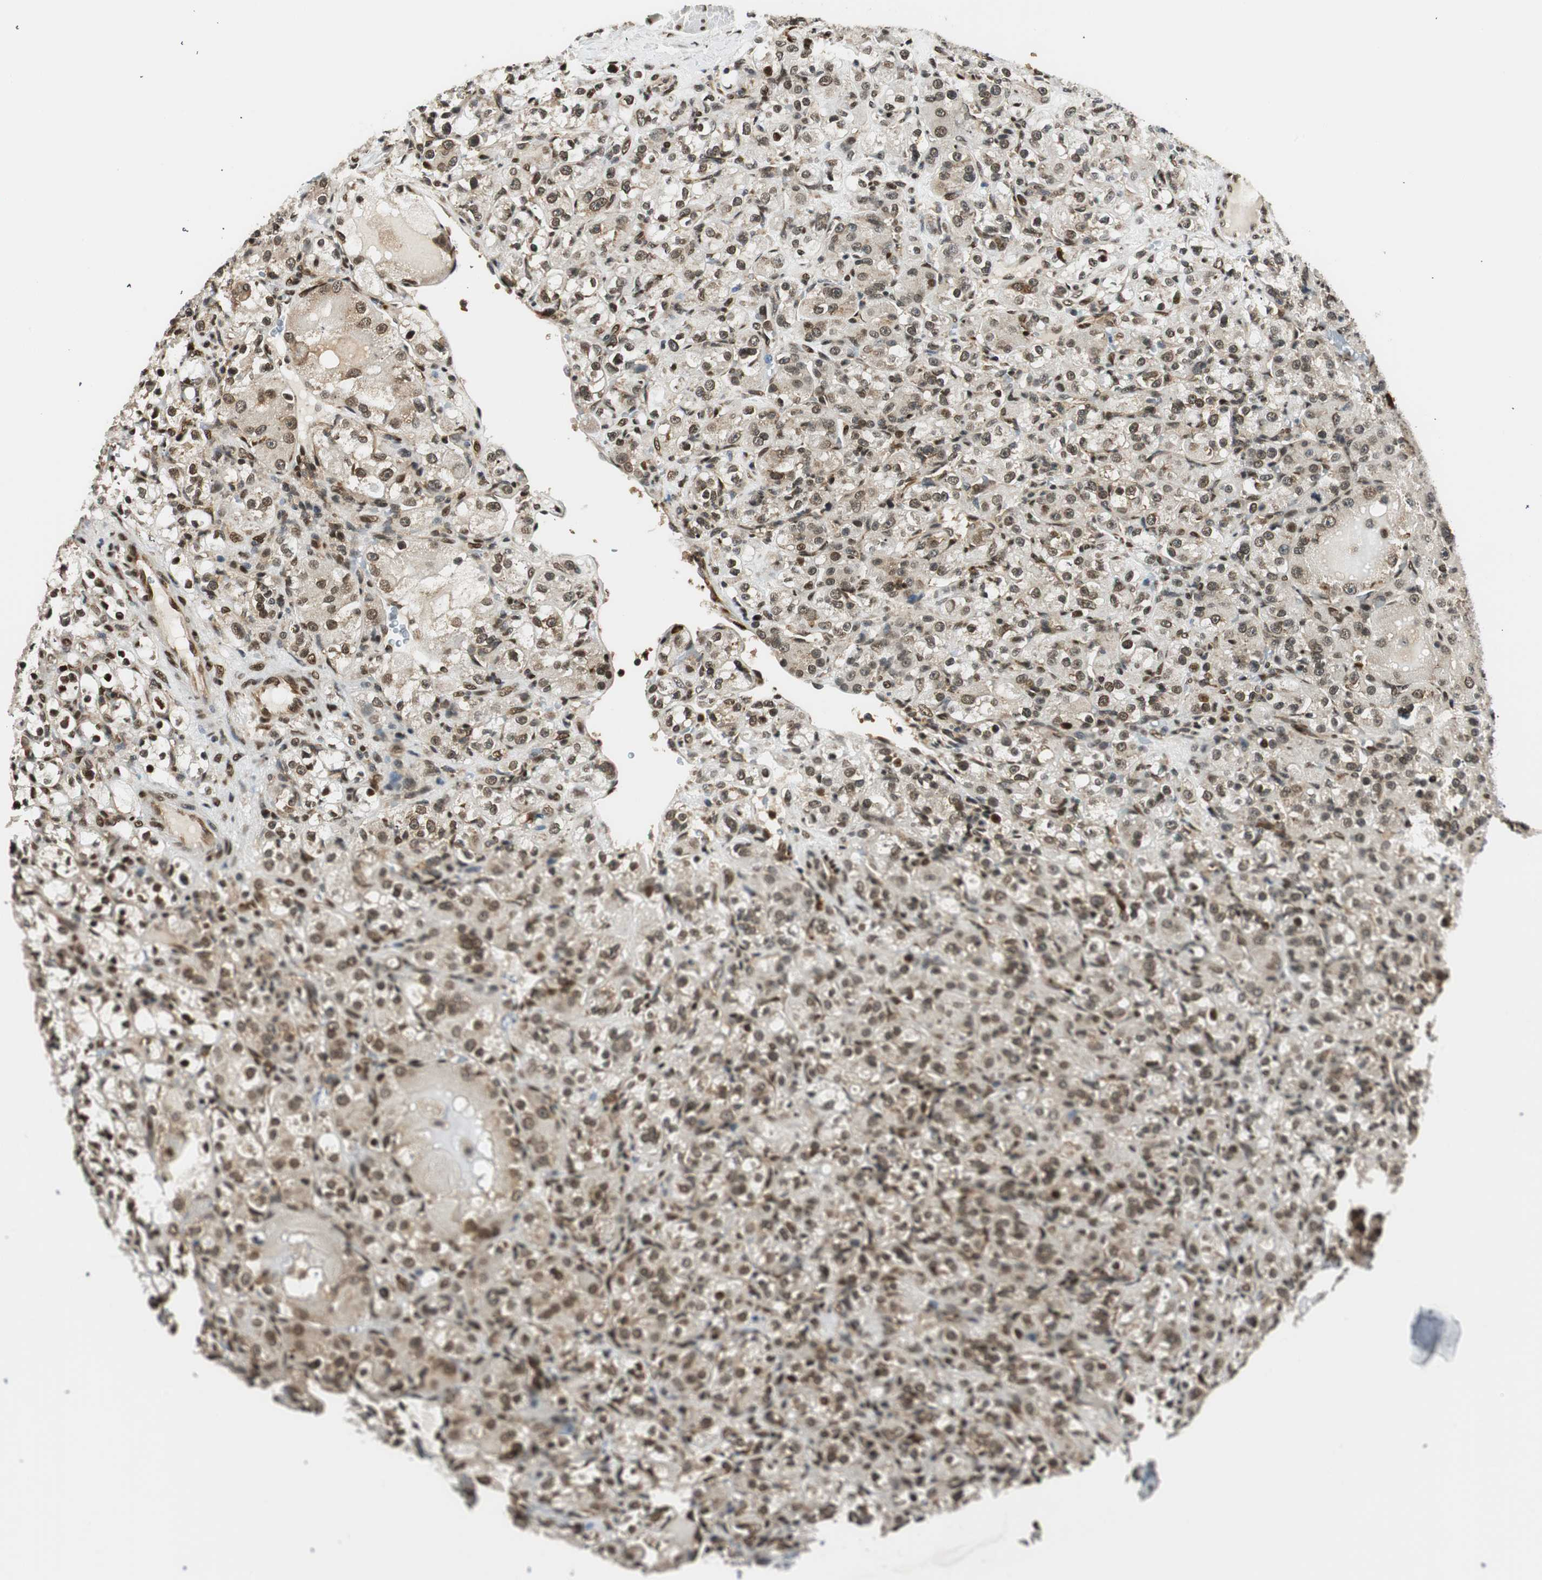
{"staining": {"intensity": "moderate", "quantity": ">75%", "location": "cytoplasmic/membranous,nuclear"}, "tissue": "renal cancer", "cell_type": "Tumor cells", "image_type": "cancer", "snomed": [{"axis": "morphology", "description": "Normal tissue, NOS"}, {"axis": "morphology", "description": "Adenocarcinoma, NOS"}, {"axis": "topography", "description": "Kidney"}], "caption": "A brown stain shows moderate cytoplasmic/membranous and nuclear staining of a protein in human adenocarcinoma (renal) tumor cells.", "gene": "RING1", "patient": {"sex": "male", "age": 61}}